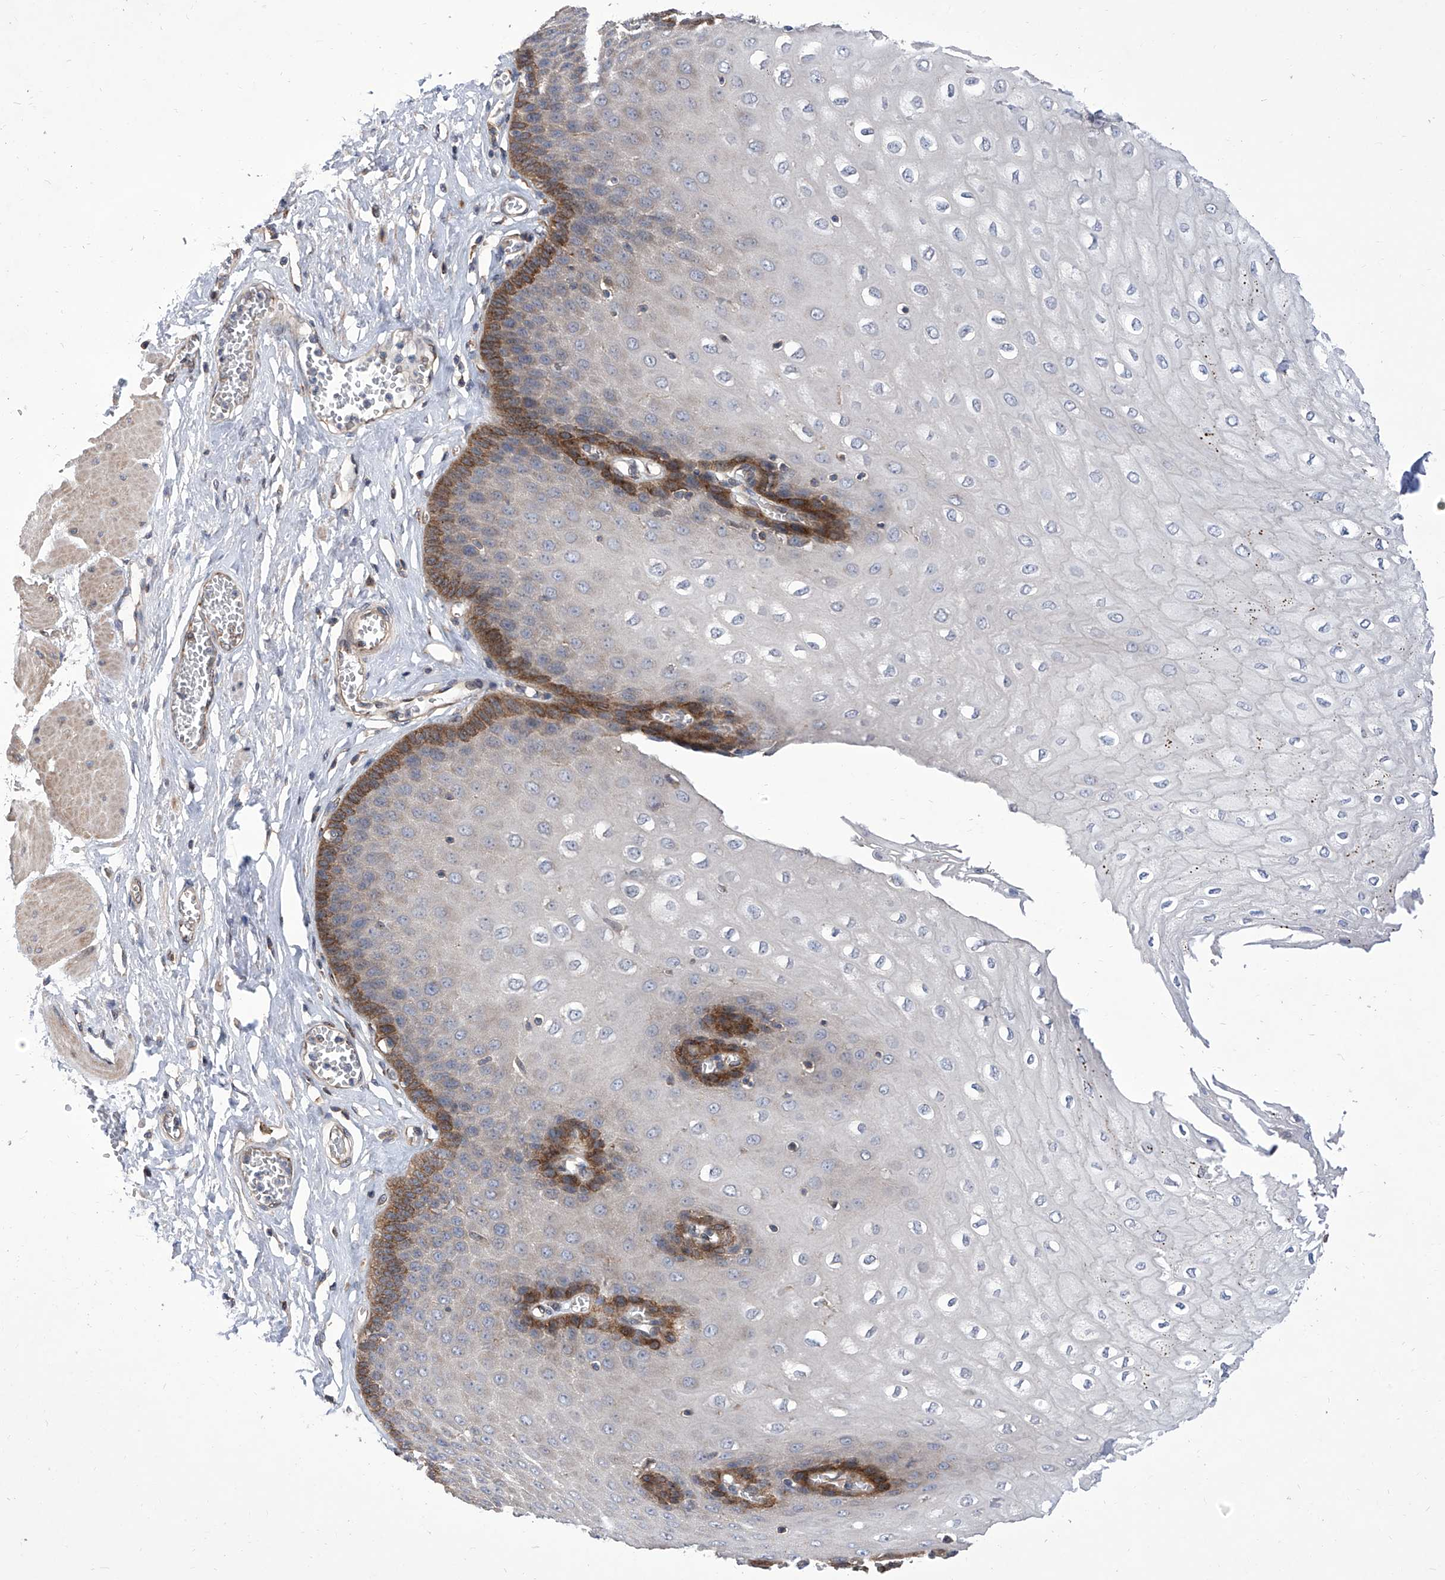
{"staining": {"intensity": "moderate", "quantity": "<25%", "location": "cytoplasmic/membranous"}, "tissue": "esophagus", "cell_type": "Squamous epithelial cells", "image_type": "normal", "snomed": [{"axis": "morphology", "description": "Normal tissue, NOS"}, {"axis": "topography", "description": "Esophagus"}], "caption": "Immunohistochemistry (IHC) histopathology image of unremarkable human esophagus stained for a protein (brown), which demonstrates low levels of moderate cytoplasmic/membranous positivity in approximately <25% of squamous epithelial cells.", "gene": "TJAP1", "patient": {"sex": "male", "age": 60}}